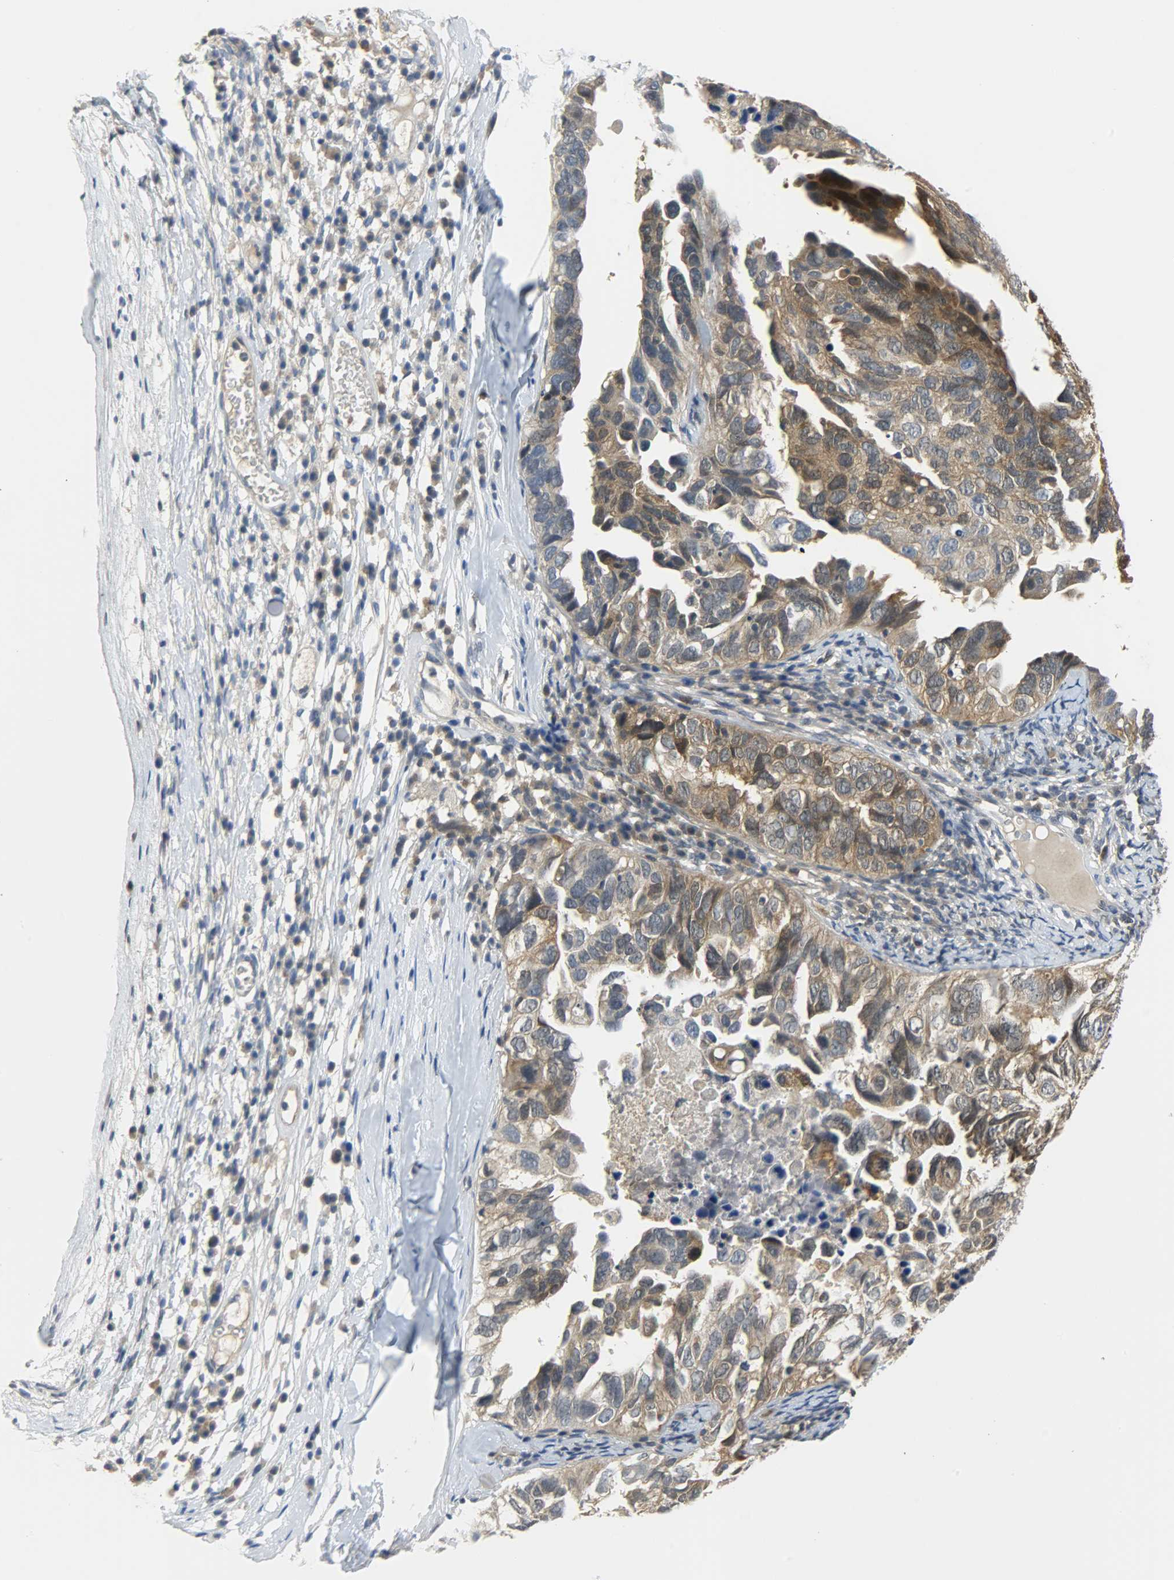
{"staining": {"intensity": "moderate", "quantity": ">75%", "location": "cytoplasmic/membranous"}, "tissue": "ovarian cancer", "cell_type": "Tumor cells", "image_type": "cancer", "snomed": [{"axis": "morphology", "description": "Cystadenocarcinoma, serous, NOS"}, {"axis": "topography", "description": "Ovary"}], "caption": "Immunohistochemistry (IHC) image of ovarian cancer stained for a protein (brown), which reveals medium levels of moderate cytoplasmic/membranous positivity in about >75% of tumor cells.", "gene": "EIF4EBP1", "patient": {"sex": "female", "age": 82}}